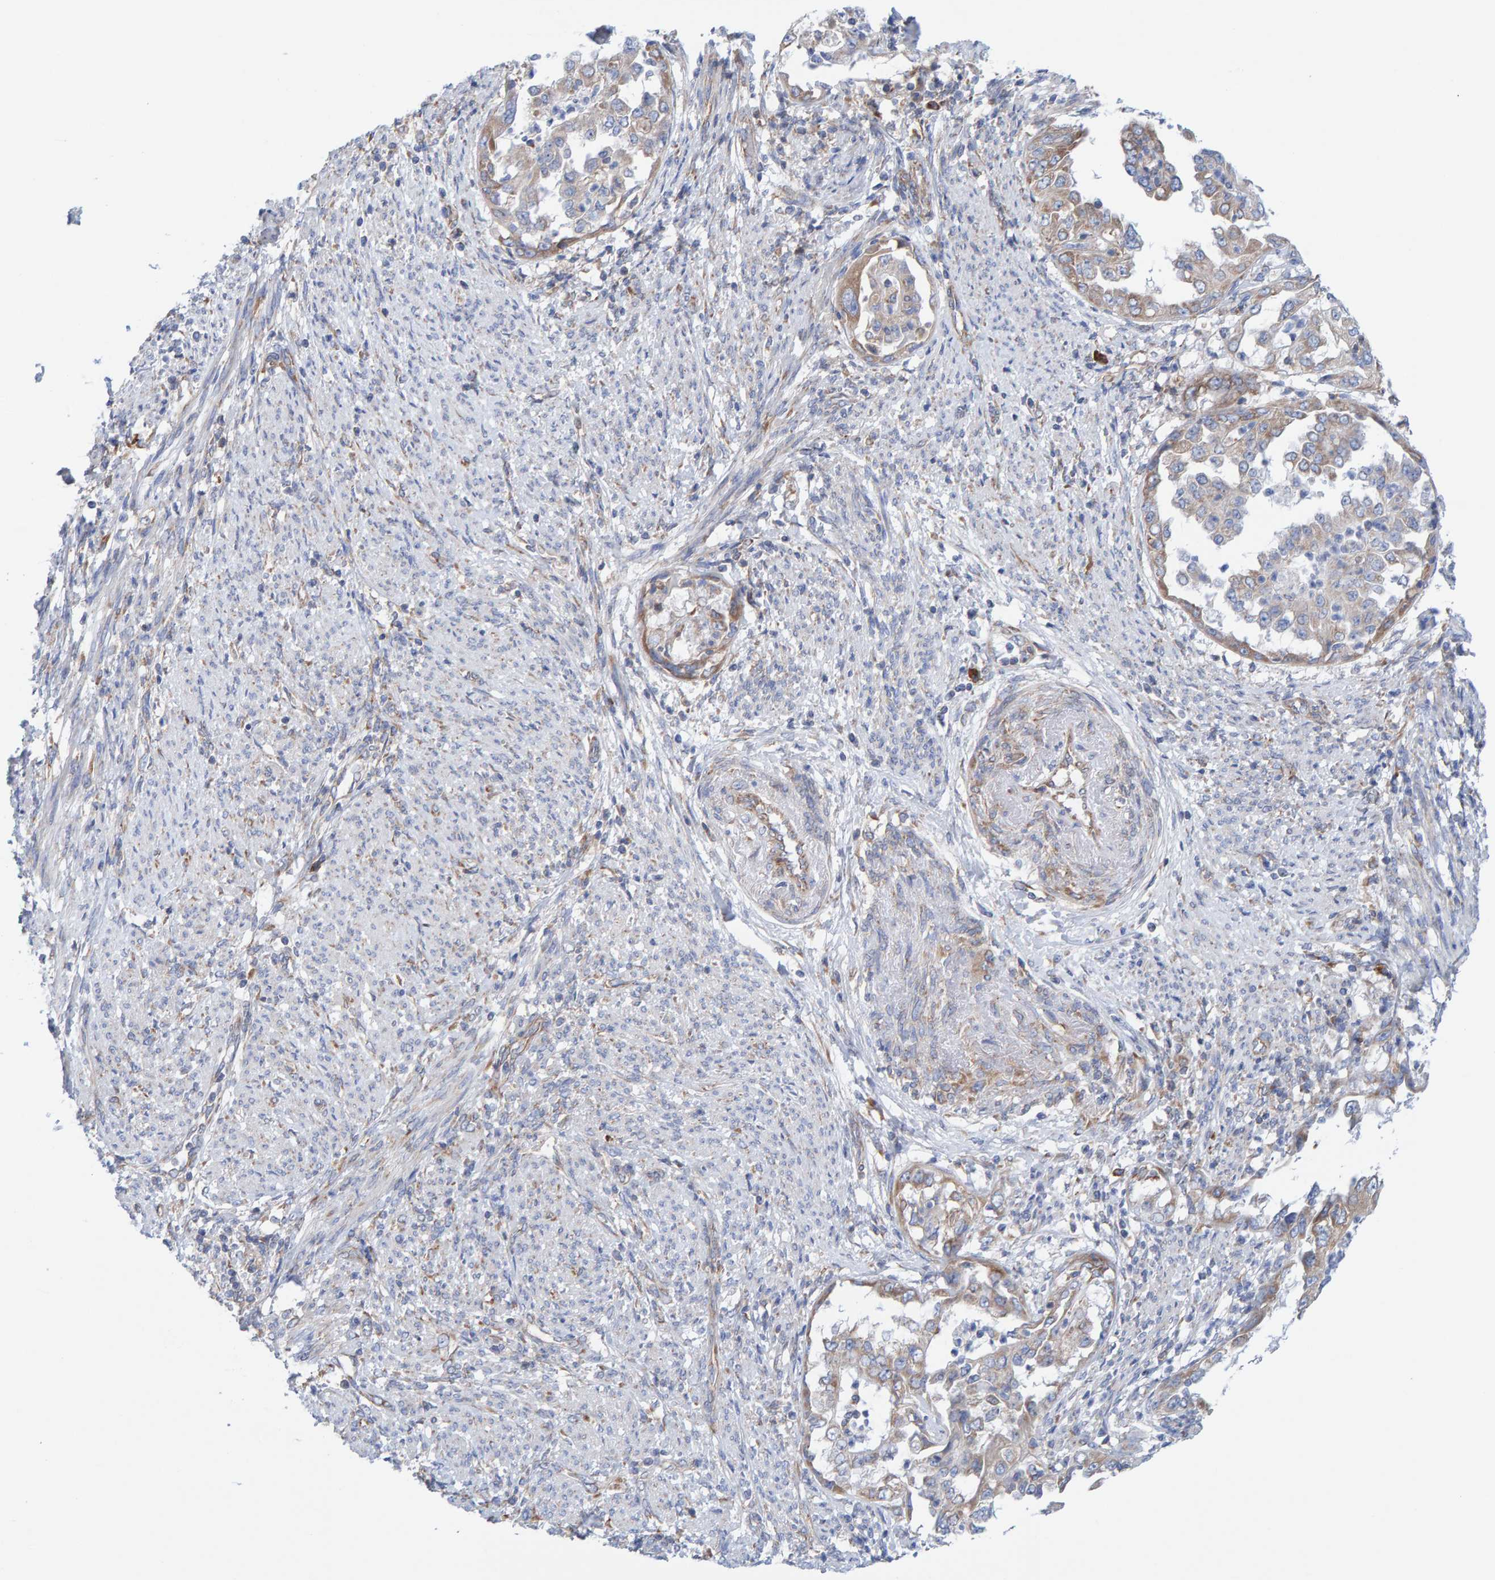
{"staining": {"intensity": "moderate", "quantity": "25%-75%", "location": "cytoplasmic/membranous"}, "tissue": "endometrial cancer", "cell_type": "Tumor cells", "image_type": "cancer", "snomed": [{"axis": "morphology", "description": "Adenocarcinoma, NOS"}, {"axis": "topography", "description": "Endometrium"}], "caption": "Endometrial cancer (adenocarcinoma) stained with a protein marker exhibits moderate staining in tumor cells.", "gene": "CDK5RAP3", "patient": {"sex": "female", "age": 85}}